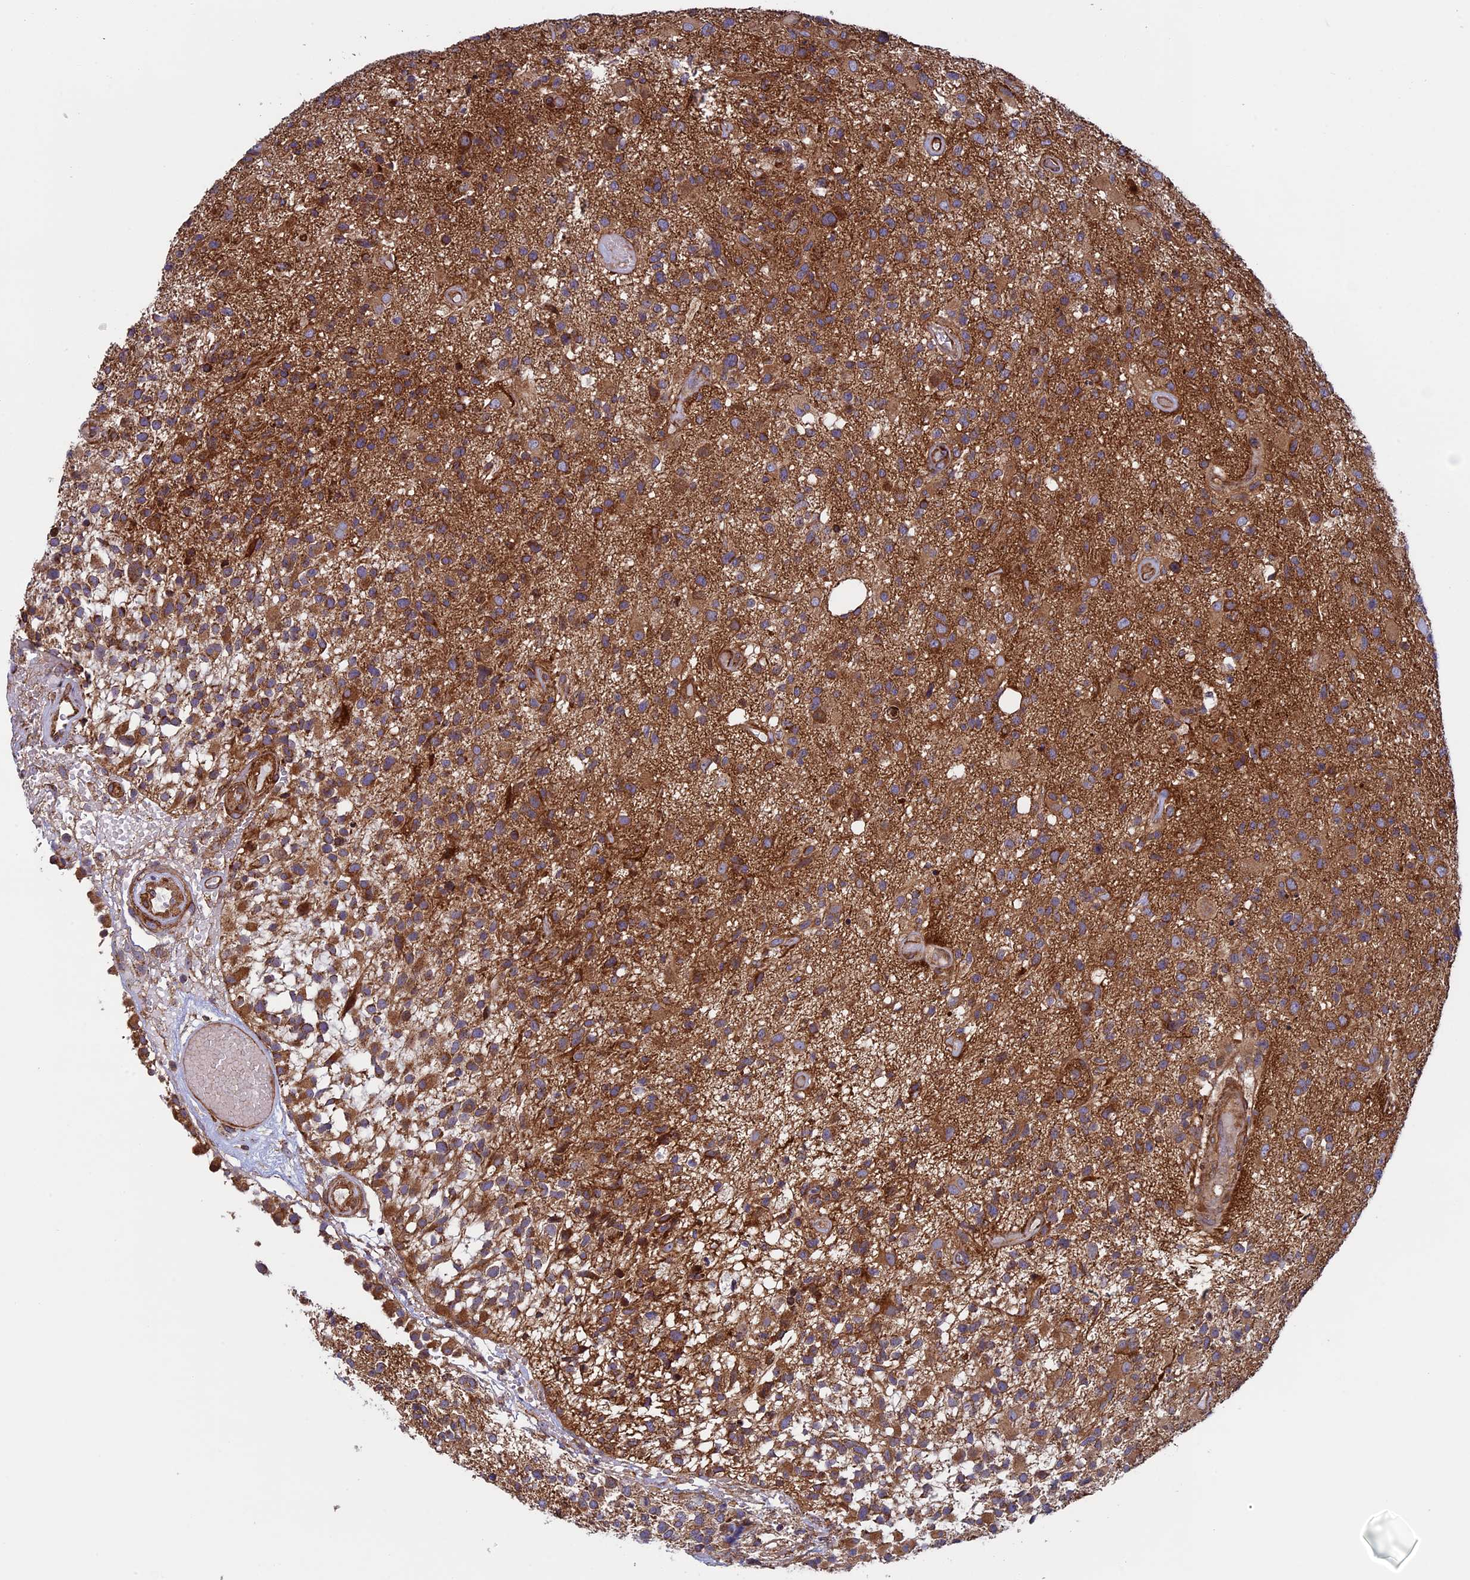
{"staining": {"intensity": "moderate", "quantity": ">75%", "location": "cytoplasmic/membranous"}, "tissue": "glioma", "cell_type": "Tumor cells", "image_type": "cancer", "snomed": [{"axis": "morphology", "description": "Glioma, malignant, High grade"}, {"axis": "morphology", "description": "Glioblastoma, NOS"}, {"axis": "topography", "description": "Brain"}], "caption": "Glioma stained with a protein marker exhibits moderate staining in tumor cells.", "gene": "CCDC8", "patient": {"sex": "male", "age": 60}}